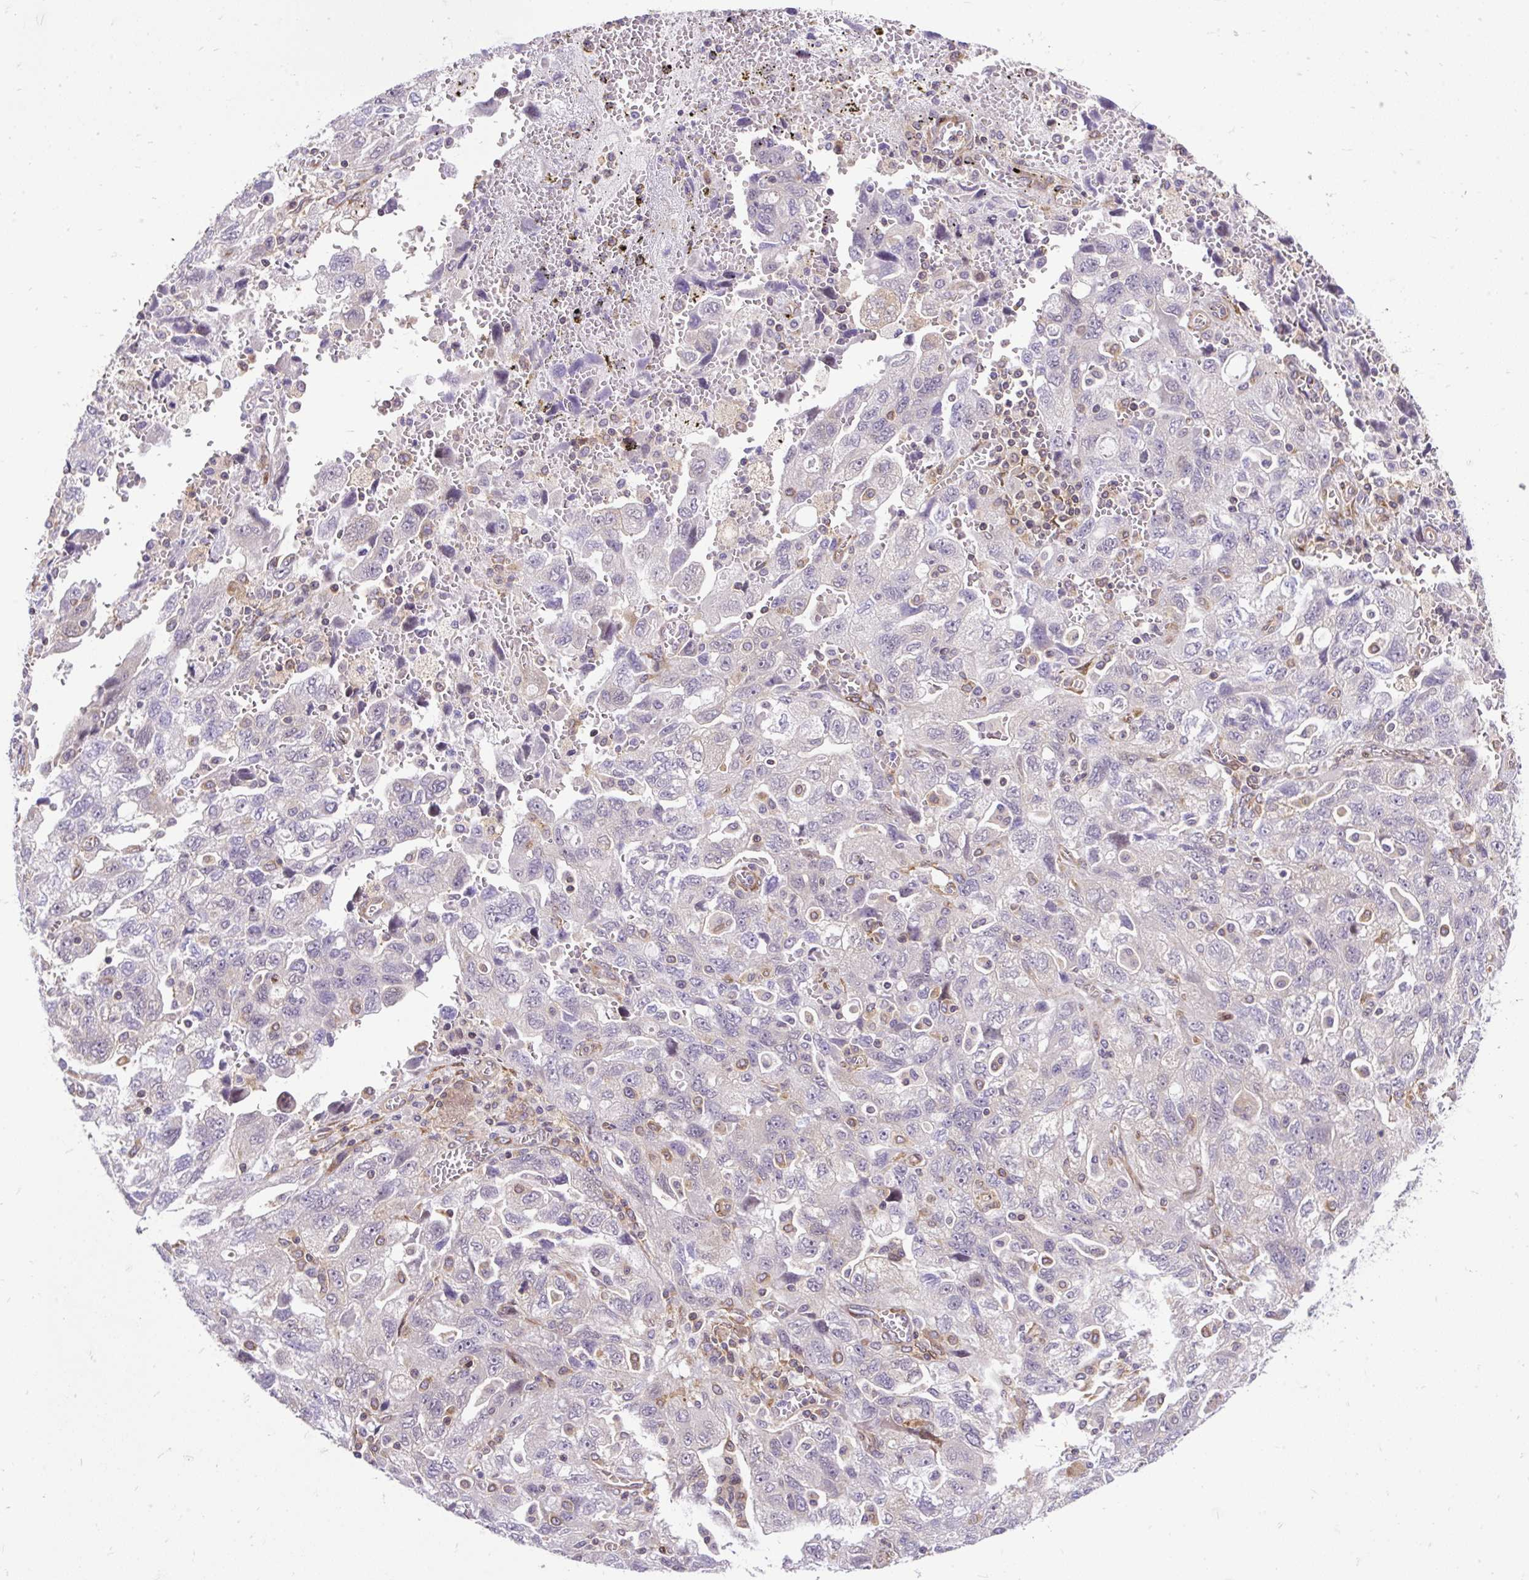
{"staining": {"intensity": "negative", "quantity": "none", "location": "none"}, "tissue": "ovarian cancer", "cell_type": "Tumor cells", "image_type": "cancer", "snomed": [{"axis": "morphology", "description": "Carcinoma, NOS"}, {"axis": "morphology", "description": "Cystadenocarcinoma, serous, NOS"}, {"axis": "topography", "description": "Ovary"}], "caption": "Immunohistochemistry (IHC) of human ovarian cancer (carcinoma) demonstrates no expression in tumor cells. (IHC, brightfield microscopy, high magnification).", "gene": "TRIM17", "patient": {"sex": "female", "age": 69}}